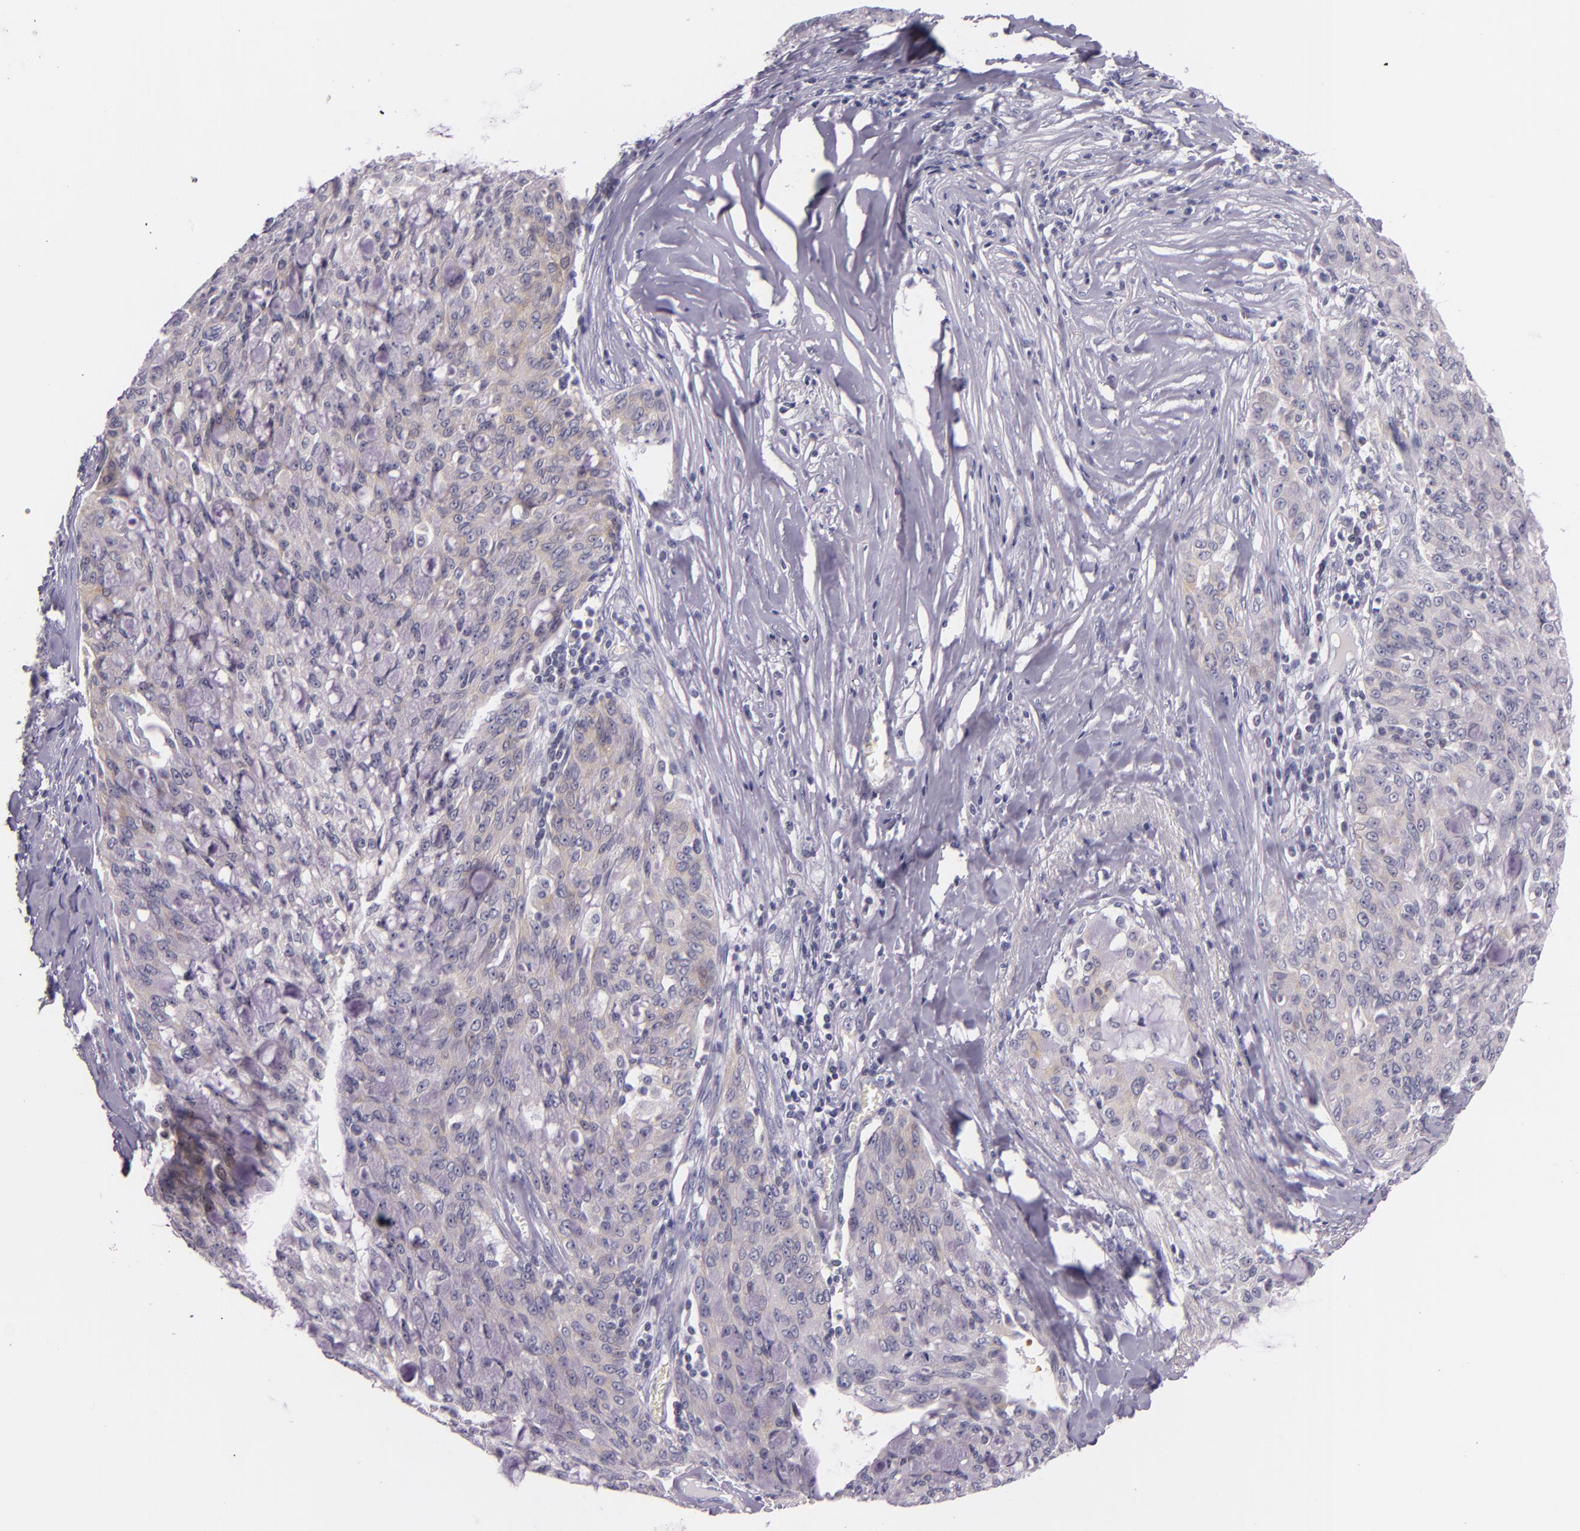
{"staining": {"intensity": "weak", "quantity": "25%-75%", "location": "cytoplasmic/membranous"}, "tissue": "lung cancer", "cell_type": "Tumor cells", "image_type": "cancer", "snomed": [{"axis": "morphology", "description": "Adenocarcinoma, NOS"}, {"axis": "topography", "description": "Lung"}], "caption": "A histopathology image of human lung cancer stained for a protein exhibits weak cytoplasmic/membranous brown staining in tumor cells.", "gene": "HSP90AA1", "patient": {"sex": "female", "age": 44}}